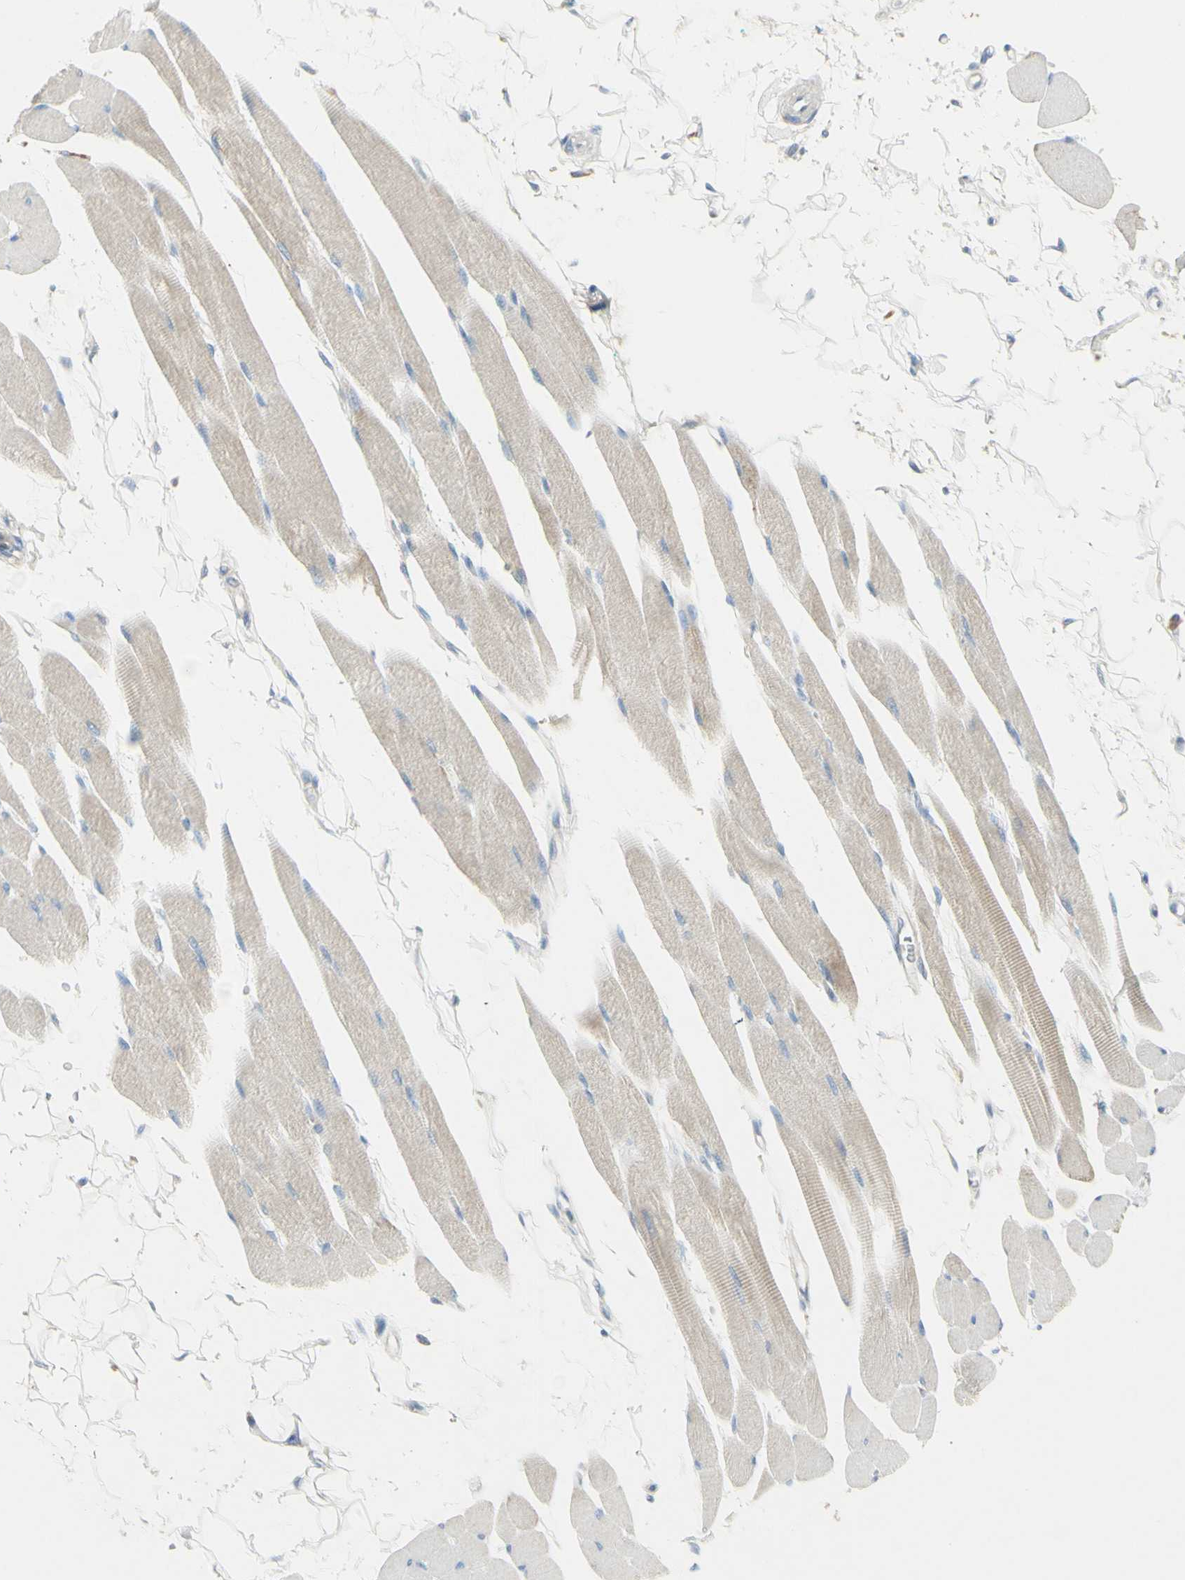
{"staining": {"intensity": "negative", "quantity": "none", "location": "none"}, "tissue": "skeletal muscle", "cell_type": "Myocytes", "image_type": "normal", "snomed": [{"axis": "morphology", "description": "Normal tissue, NOS"}, {"axis": "topography", "description": "Skeletal muscle"}, {"axis": "topography", "description": "Oral tissue"}, {"axis": "topography", "description": "Peripheral nerve tissue"}], "caption": "The histopathology image reveals no significant expression in myocytes of skeletal muscle. The staining is performed using DAB (3,3'-diaminobenzidine) brown chromogen with nuclei counter-stained in using hematoxylin.", "gene": "CNTNAP1", "patient": {"sex": "female", "age": 84}}